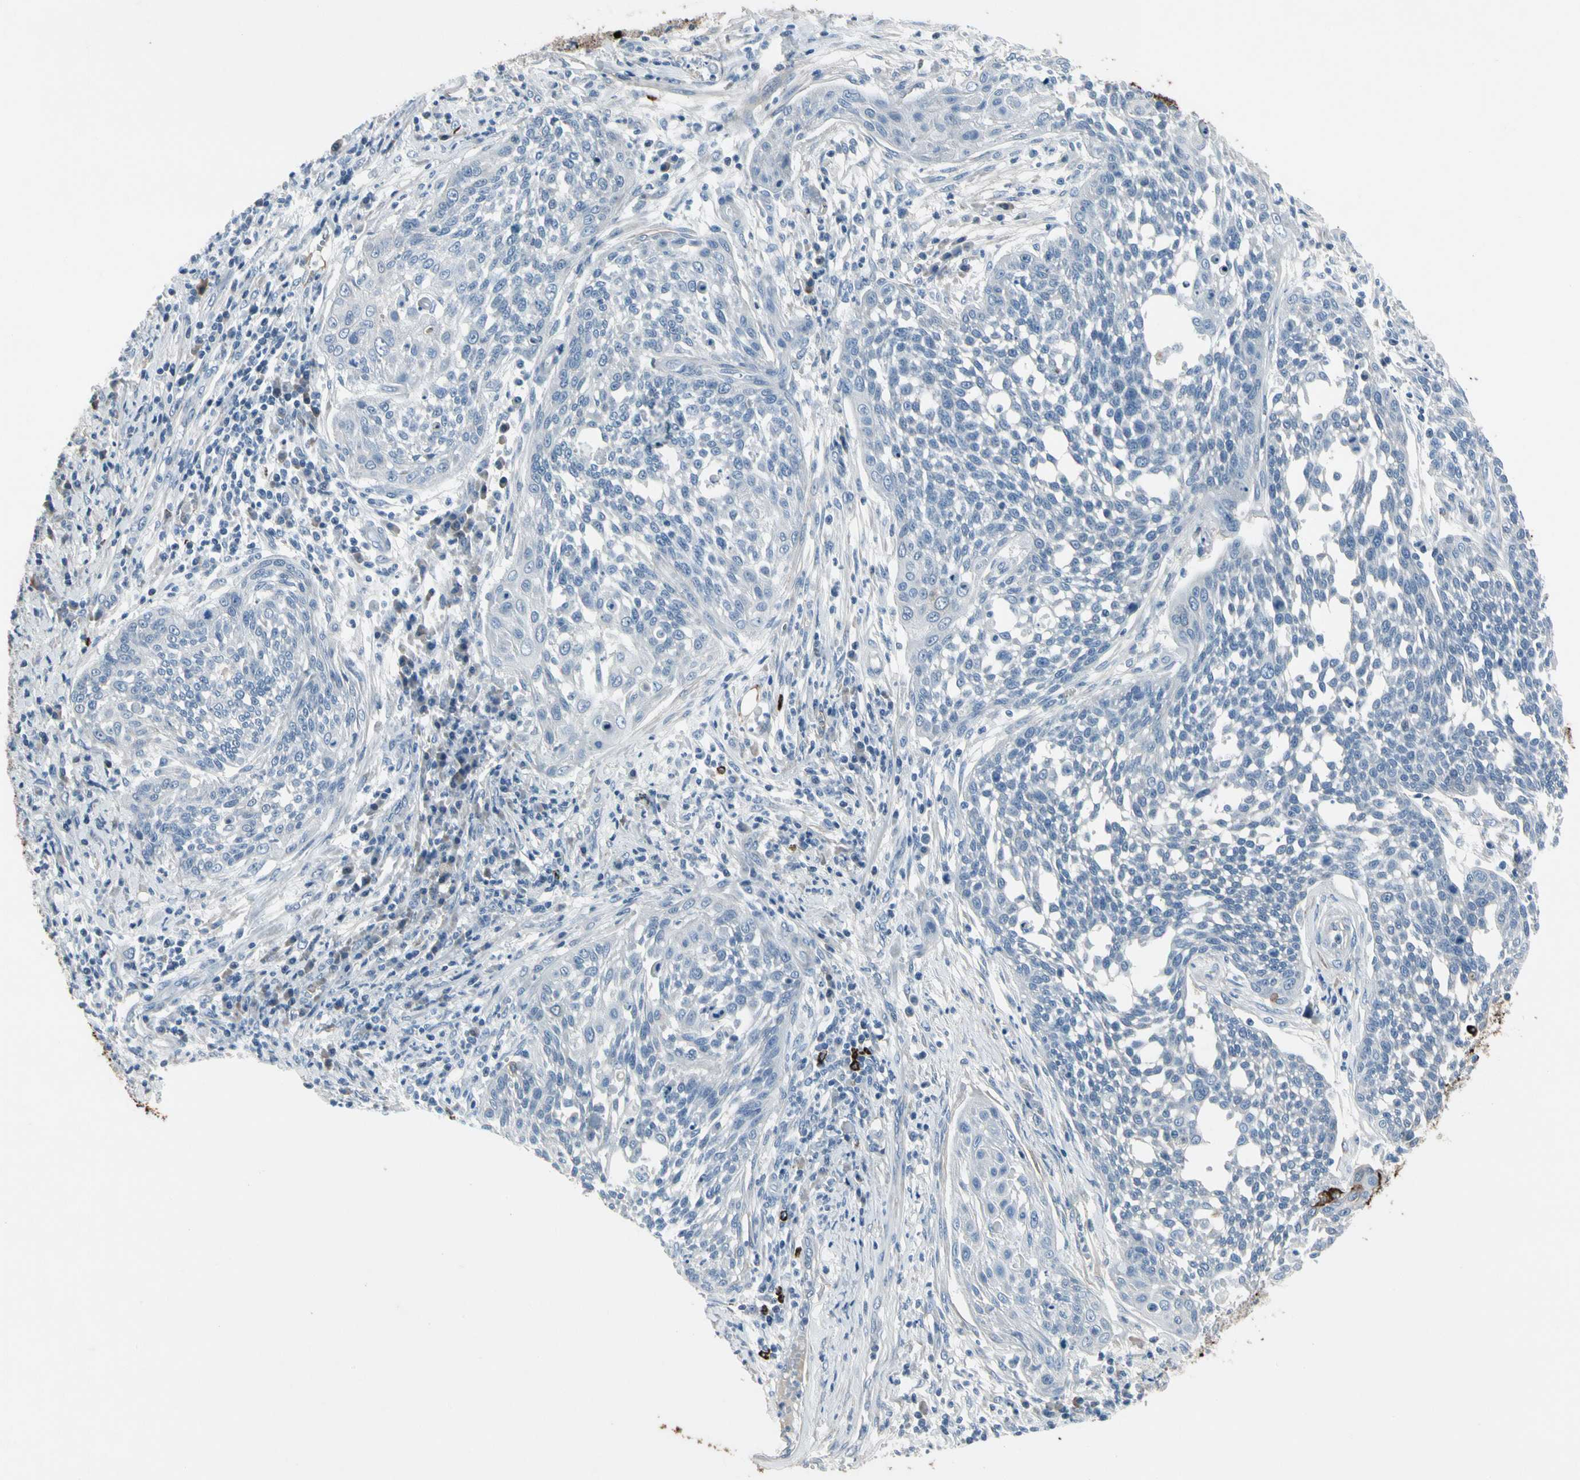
{"staining": {"intensity": "negative", "quantity": "none", "location": "none"}, "tissue": "cervical cancer", "cell_type": "Tumor cells", "image_type": "cancer", "snomed": [{"axis": "morphology", "description": "Squamous cell carcinoma, NOS"}, {"axis": "topography", "description": "Cervix"}], "caption": "Cervical squamous cell carcinoma was stained to show a protein in brown. There is no significant expression in tumor cells. (IHC, brightfield microscopy, high magnification).", "gene": "PIGR", "patient": {"sex": "female", "age": 34}}